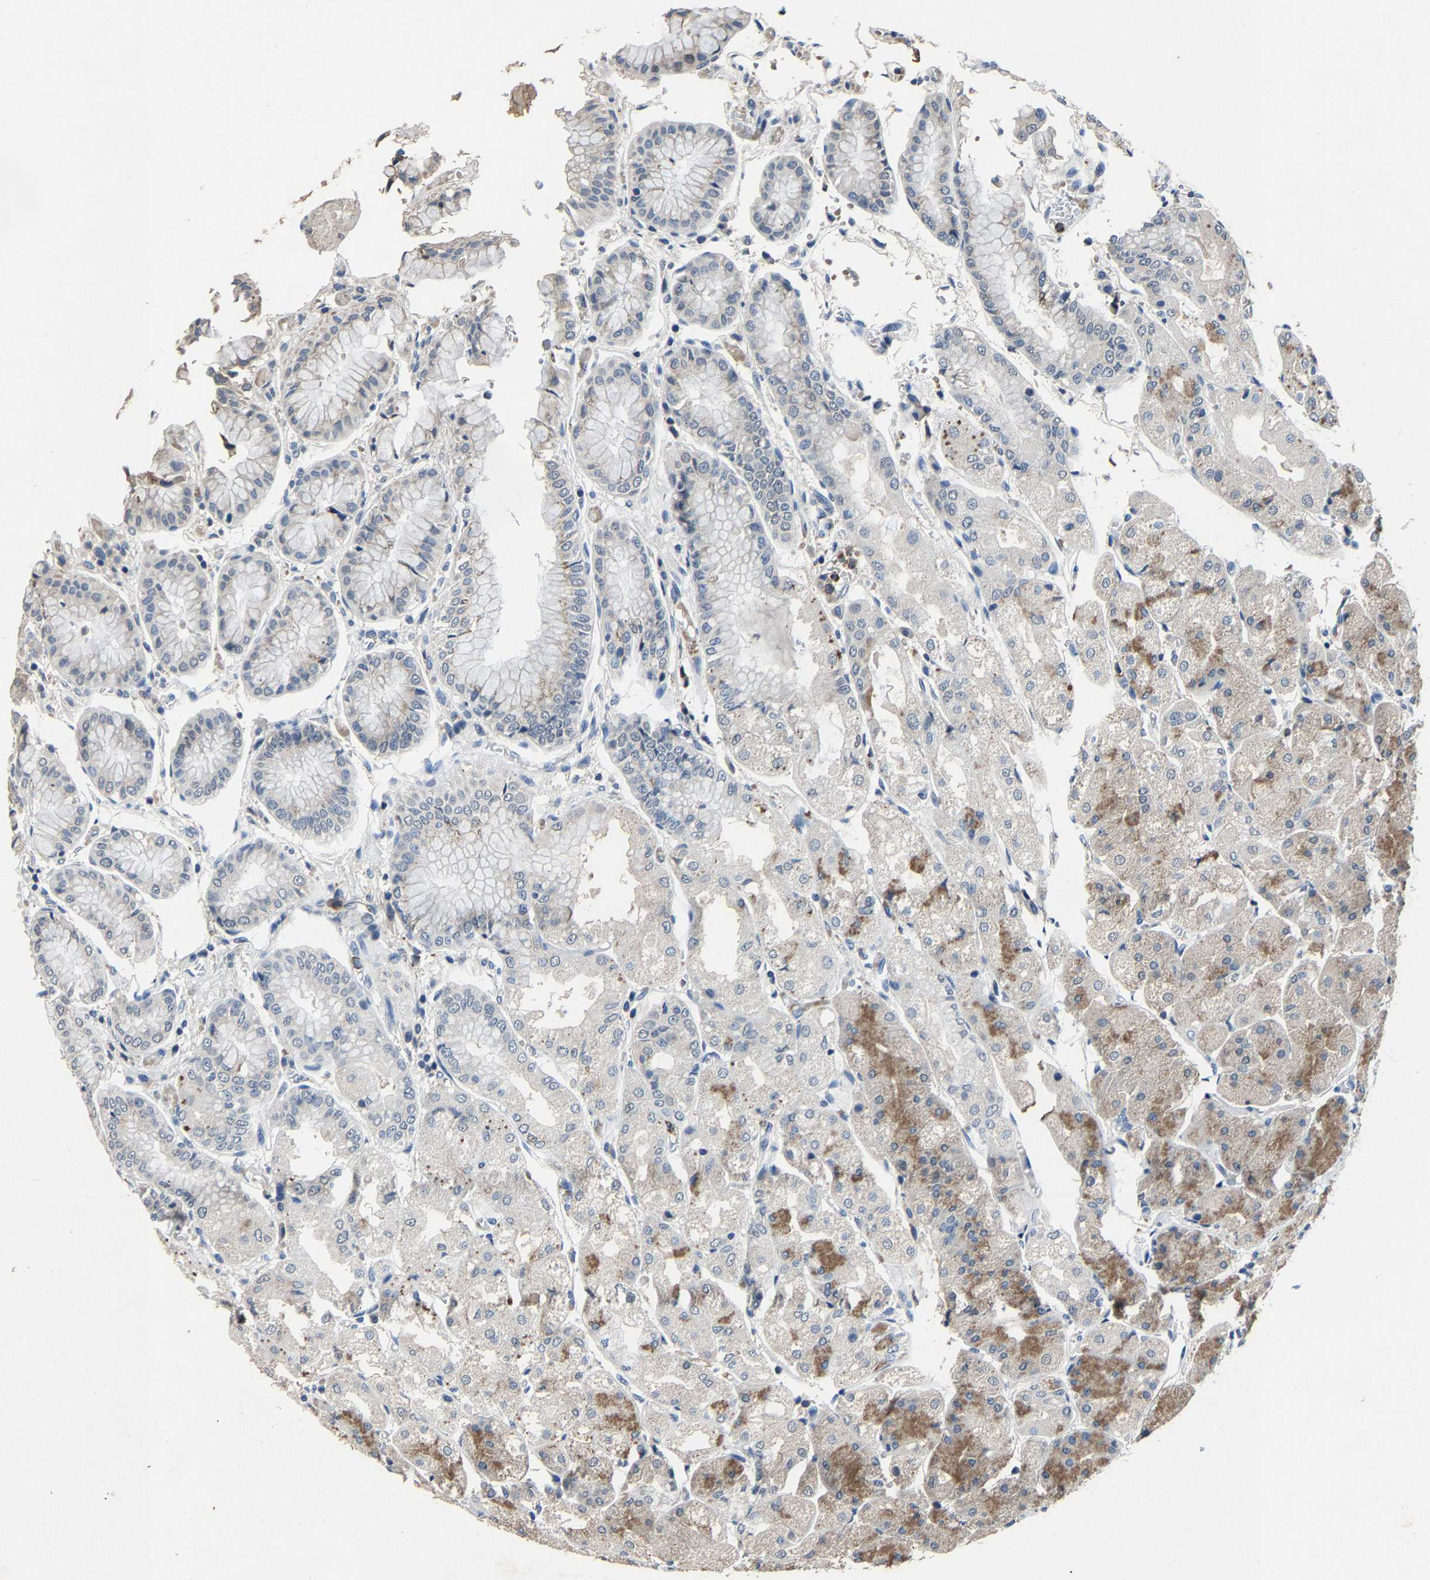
{"staining": {"intensity": "moderate", "quantity": "25%-75%", "location": "cytoplasmic/membranous"}, "tissue": "stomach", "cell_type": "Glandular cells", "image_type": "normal", "snomed": [{"axis": "morphology", "description": "Normal tissue, NOS"}, {"axis": "topography", "description": "Stomach, upper"}], "caption": "High-power microscopy captured an immunohistochemistry (IHC) image of normal stomach, revealing moderate cytoplasmic/membranous staining in about 25%-75% of glandular cells. The staining is performed using DAB brown chromogen to label protein expression. The nuclei are counter-stained blue using hematoxylin.", "gene": "PCNX2", "patient": {"sex": "male", "age": 72}}